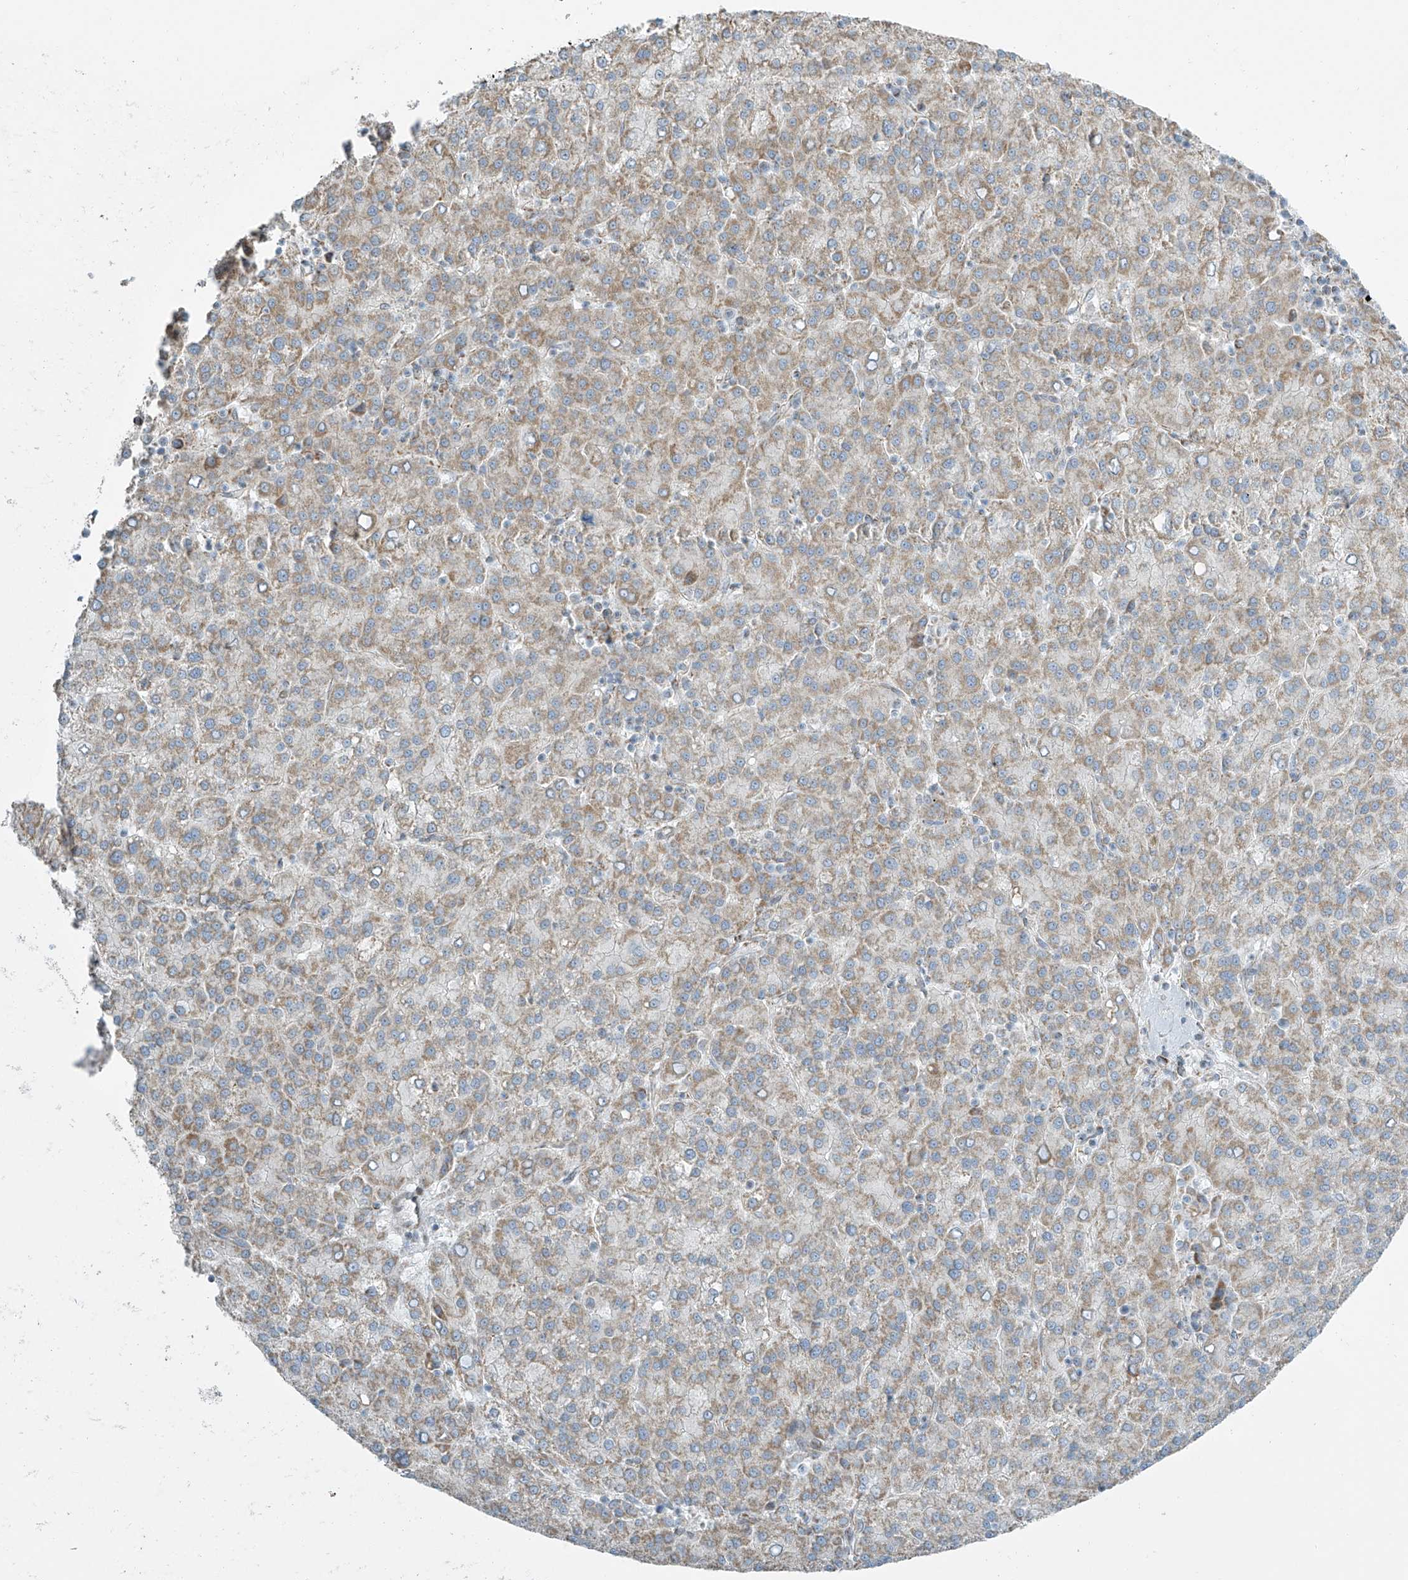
{"staining": {"intensity": "weak", "quantity": ">75%", "location": "cytoplasmic/membranous"}, "tissue": "liver cancer", "cell_type": "Tumor cells", "image_type": "cancer", "snomed": [{"axis": "morphology", "description": "Carcinoma, Hepatocellular, NOS"}, {"axis": "topography", "description": "Liver"}], "caption": "Hepatocellular carcinoma (liver) stained with immunohistochemistry exhibits weak cytoplasmic/membranous positivity in about >75% of tumor cells. The staining was performed using DAB (3,3'-diaminobenzidine), with brown indicating positive protein expression. Nuclei are stained blue with hematoxylin.", "gene": "SMDT1", "patient": {"sex": "female", "age": 58}}